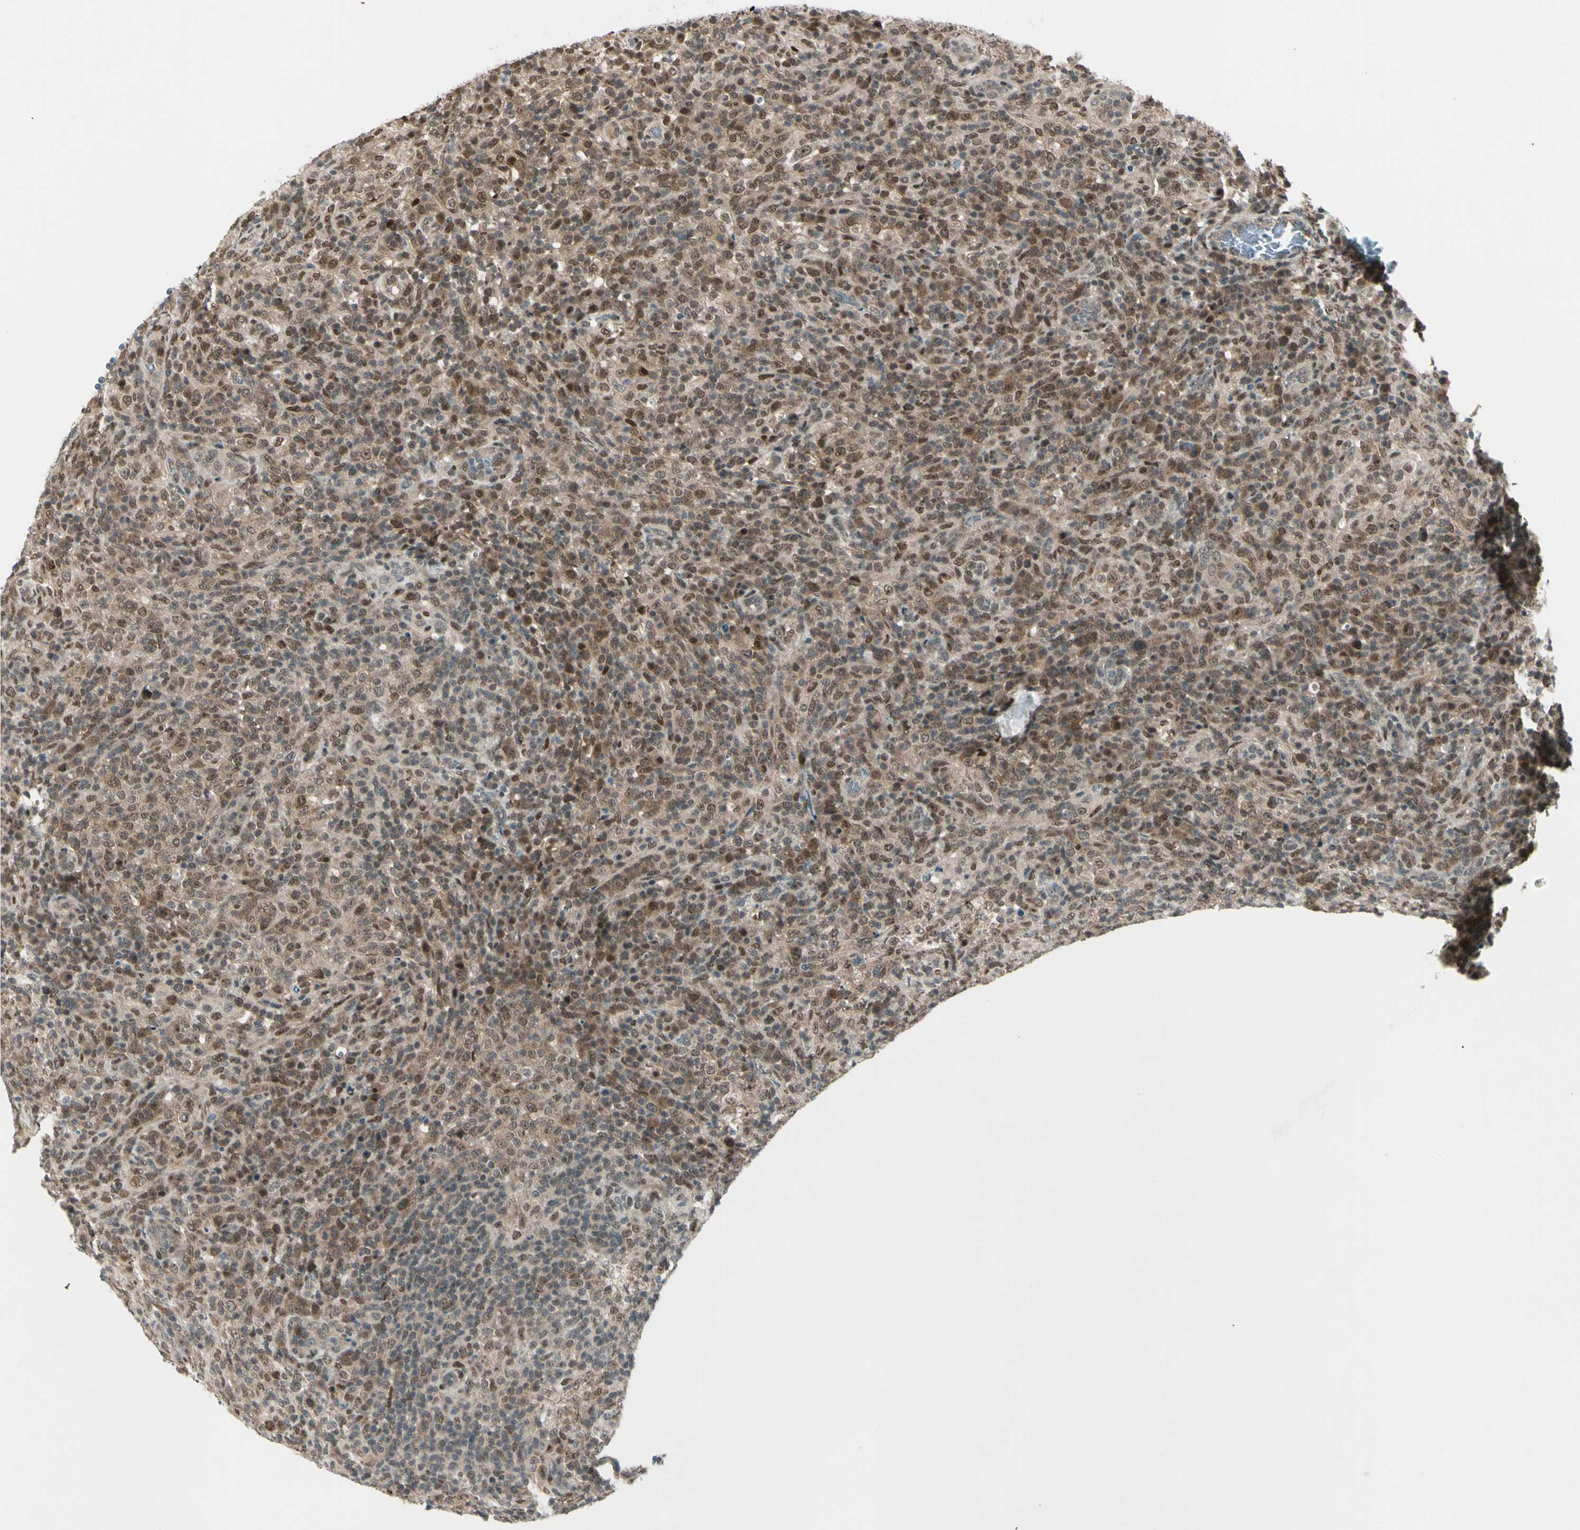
{"staining": {"intensity": "moderate", "quantity": ">75%", "location": "cytoplasmic/membranous,nuclear"}, "tissue": "lymphoma", "cell_type": "Tumor cells", "image_type": "cancer", "snomed": [{"axis": "morphology", "description": "Malignant lymphoma, non-Hodgkin's type, High grade"}, {"axis": "topography", "description": "Lymph node"}], "caption": "Brown immunohistochemical staining in human malignant lymphoma, non-Hodgkin's type (high-grade) shows moderate cytoplasmic/membranous and nuclear staining in about >75% of tumor cells.", "gene": "GTF3A", "patient": {"sex": "female", "age": 76}}